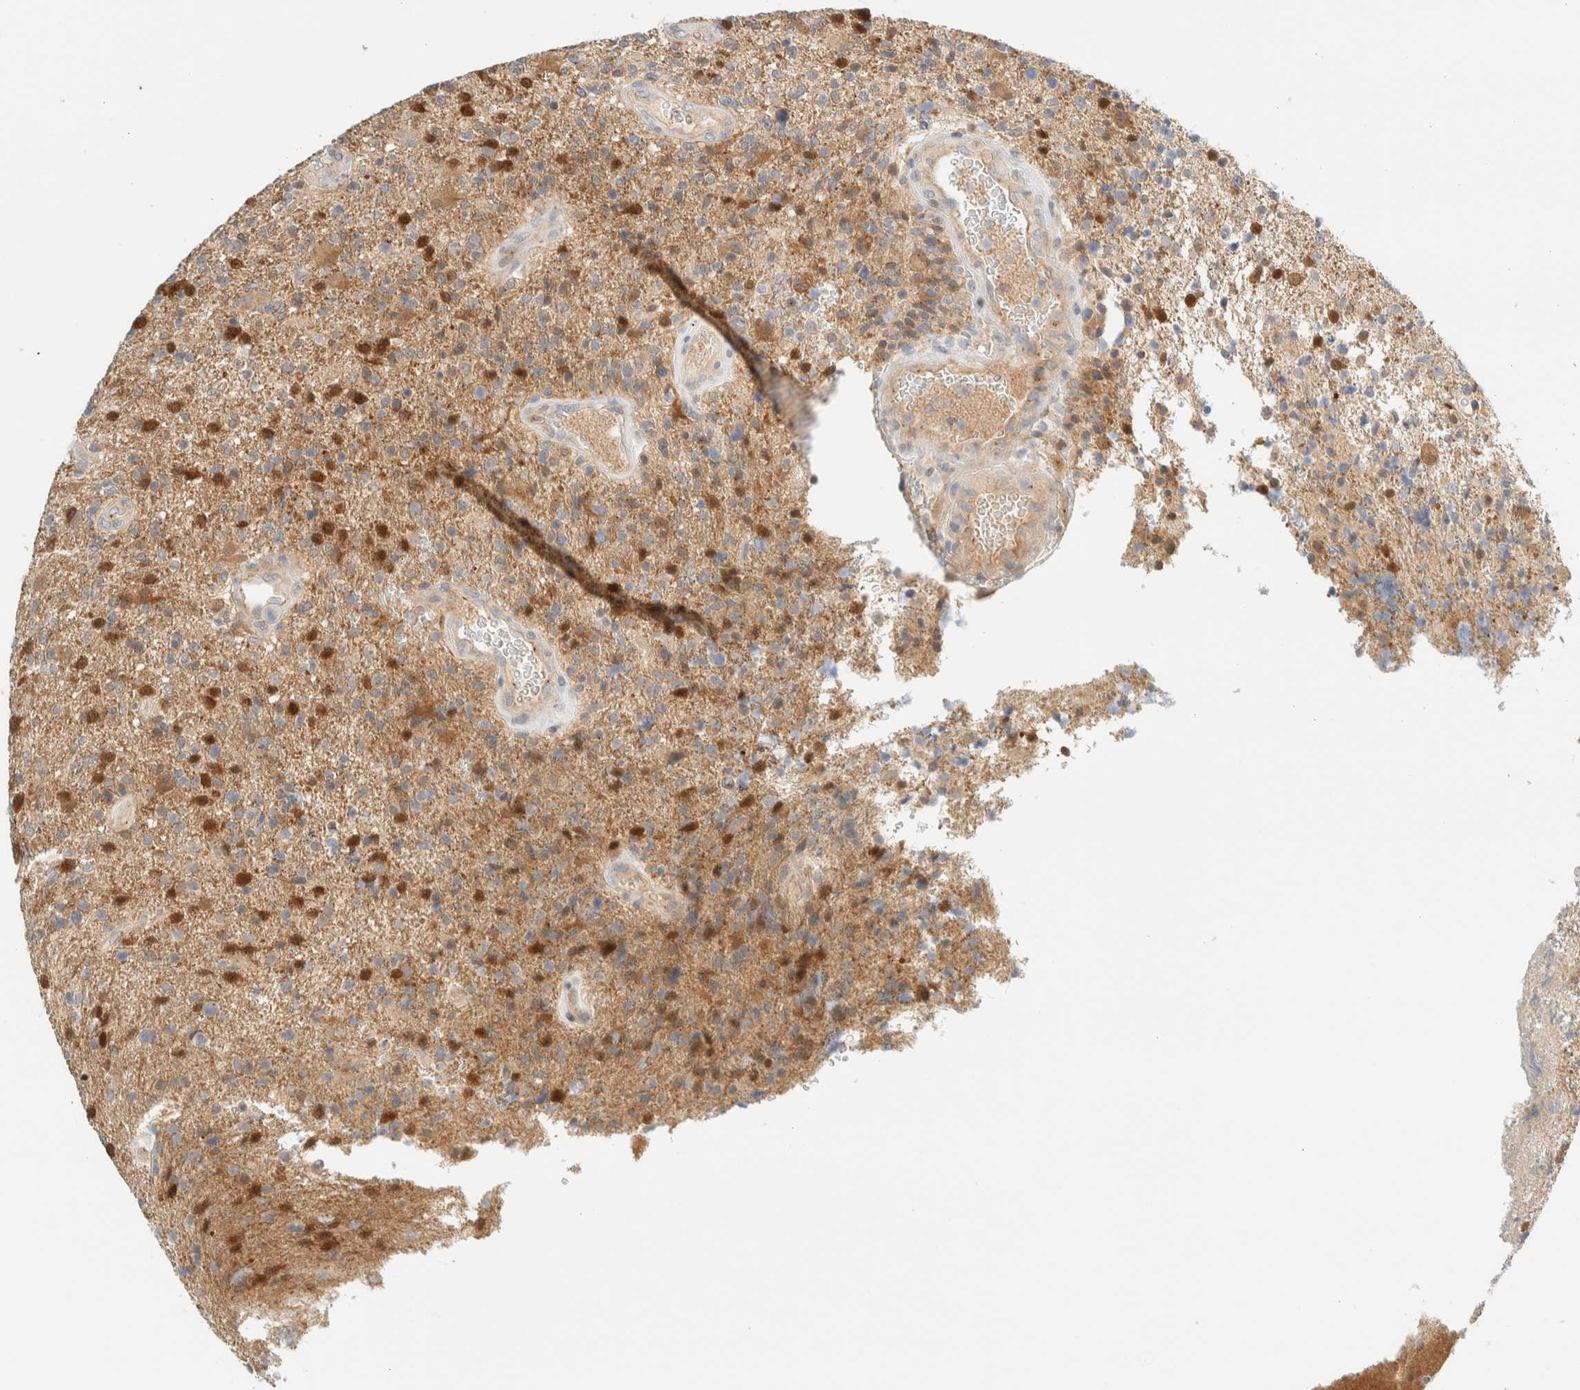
{"staining": {"intensity": "moderate", "quantity": ">75%", "location": "cytoplasmic/membranous,nuclear"}, "tissue": "glioma", "cell_type": "Tumor cells", "image_type": "cancer", "snomed": [{"axis": "morphology", "description": "Glioma, malignant, High grade"}, {"axis": "topography", "description": "Brain"}], "caption": "Protein expression analysis of human glioma reveals moderate cytoplasmic/membranous and nuclear expression in approximately >75% of tumor cells.", "gene": "PCYT2", "patient": {"sex": "male", "age": 72}}